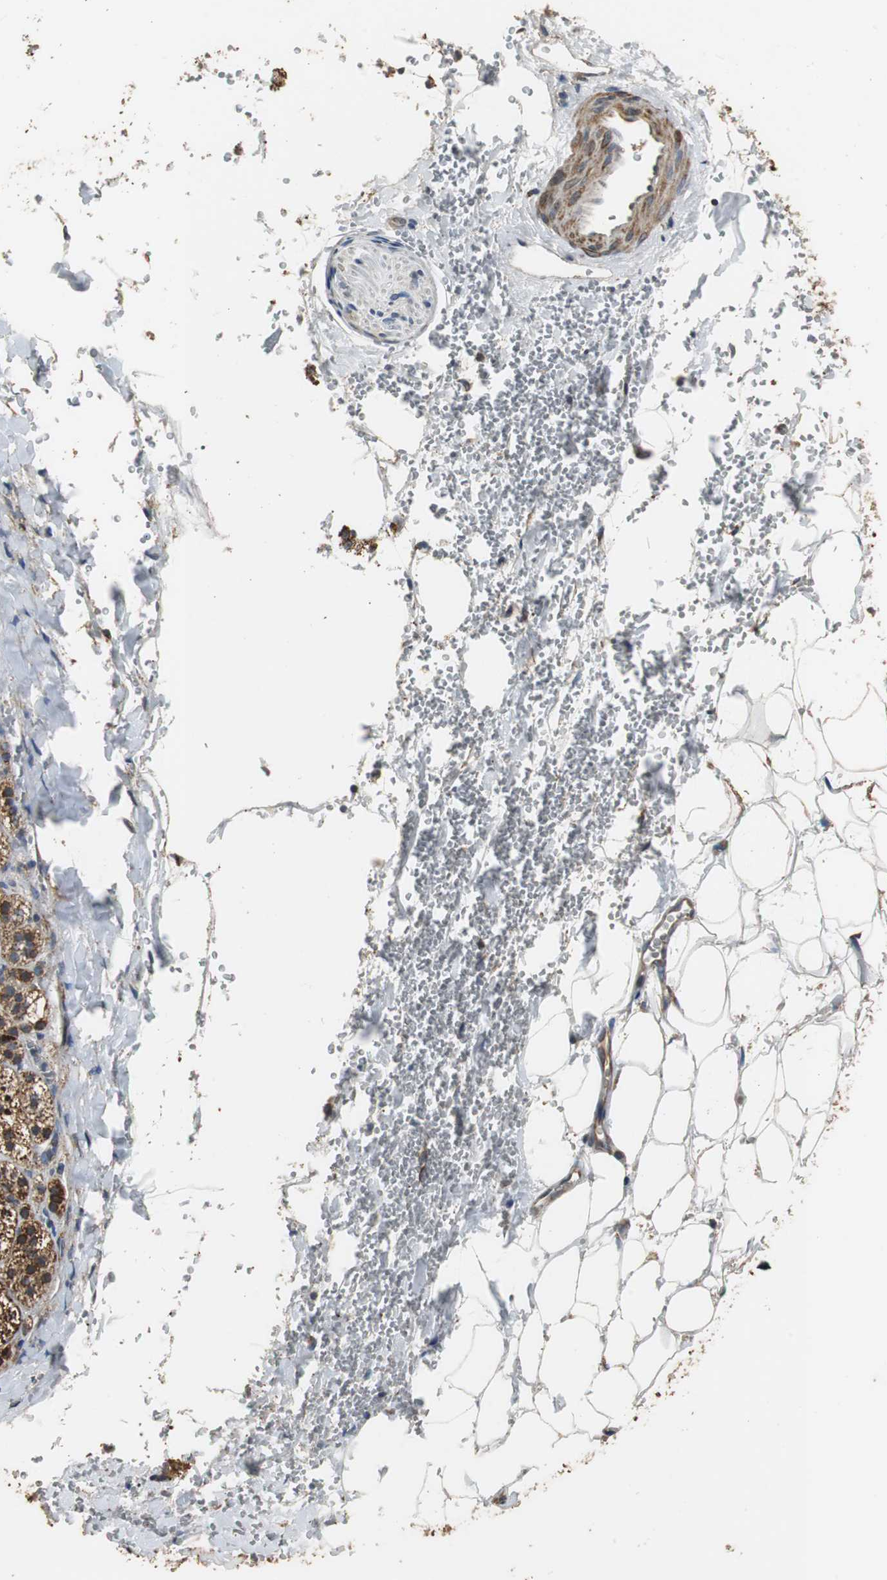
{"staining": {"intensity": "moderate", "quantity": "25%-75%", "location": "cytoplasmic/membranous"}, "tissue": "adrenal gland", "cell_type": "Glandular cells", "image_type": "normal", "snomed": [{"axis": "morphology", "description": "Normal tissue, NOS"}, {"axis": "topography", "description": "Adrenal gland"}], "caption": "Adrenal gland was stained to show a protein in brown. There is medium levels of moderate cytoplasmic/membranous expression in about 25%-75% of glandular cells. The staining was performed using DAB (3,3'-diaminobenzidine) to visualize the protein expression in brown, while the nuclei were stained in blue with hematoxylin (Magnification: 20x).", "gene": "HMGCL", "patient": {"sex": "female", "age": 44}}